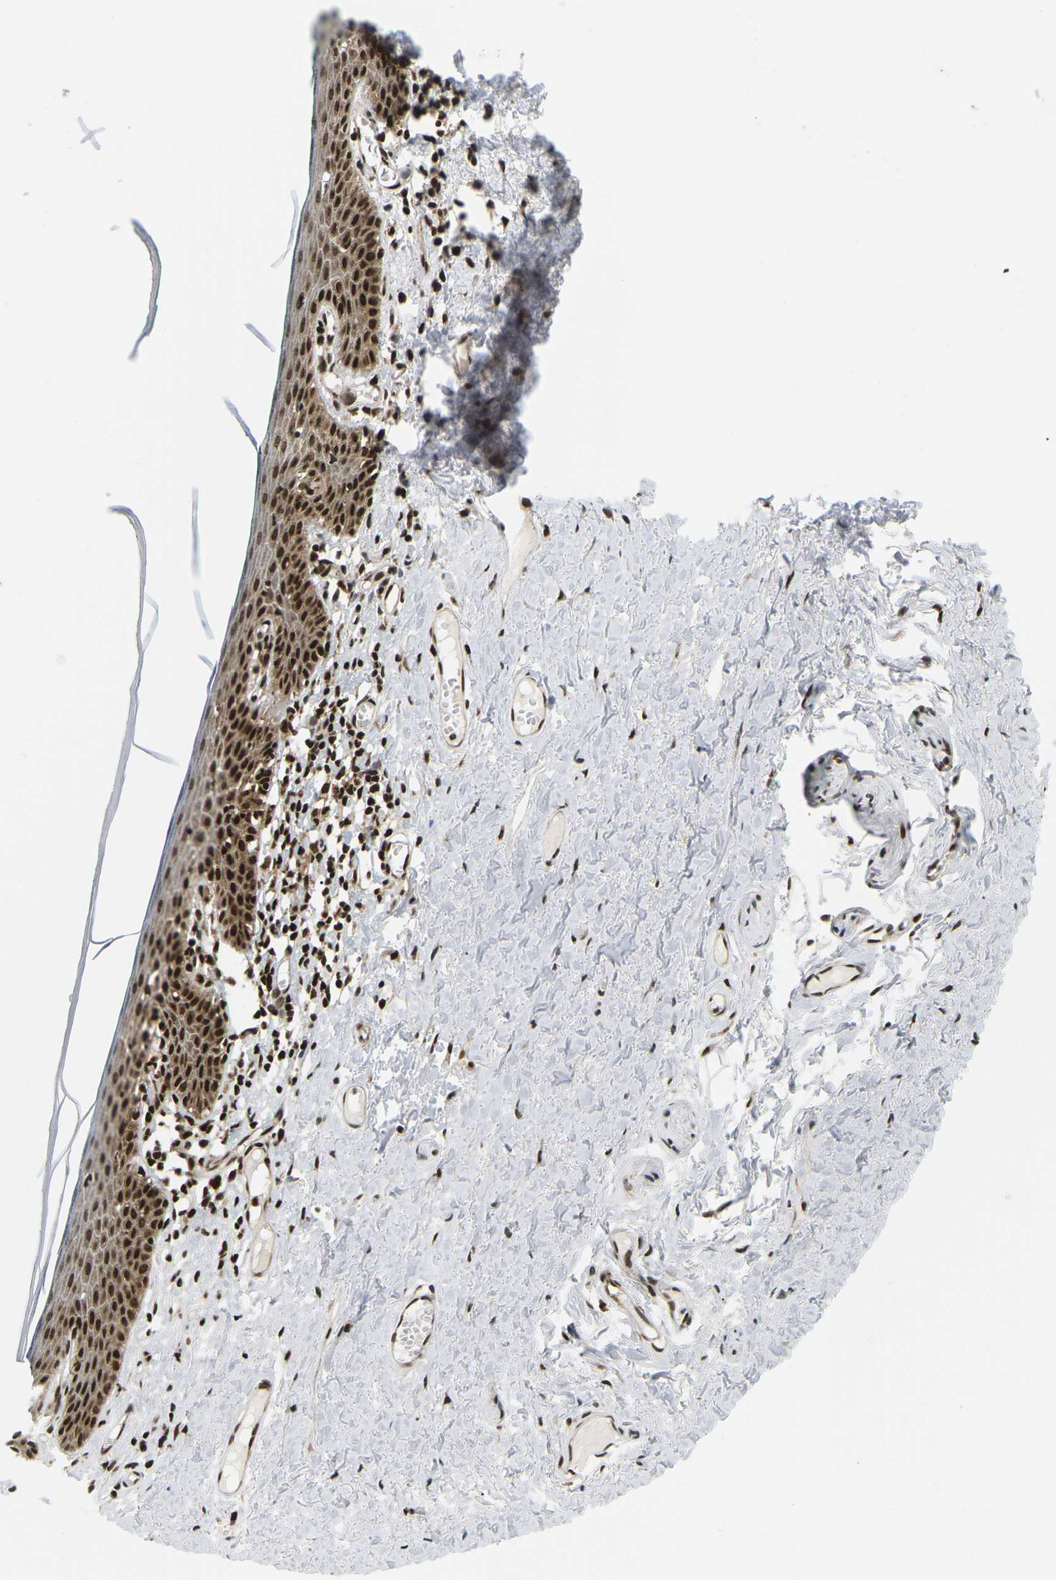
{"staining": {"intensity": "strong", "quantity": "25%-75%", "location": "cytoplasmic/membranous,nuclear"}, "tissue": "skin", "cell_type": "Epidermal cells", "image_type": "normal", "snomed": [{"axis": "morphology", "description": "Normal tissue, NOS"}, {"axis": "topography", "description": "Adipose tissue"}, {"axis": "topography", "description": "Vascular tissue"}, {"axis": "topography", "description": "Anal"}, {"axis": "topography", "description": "Peripheral nerve tissue"}], "caption": "Immunohistochemistry (DAB (3,3'-diaminobenzidine)) staining of unremarkable skin demonstrates strong cytoplasmic/membranous,nuclear protein staining in approximately 25%-75% of epidermal cells.", "gene": "CELF1", "patient": {"sex": "female", "age": 54}}